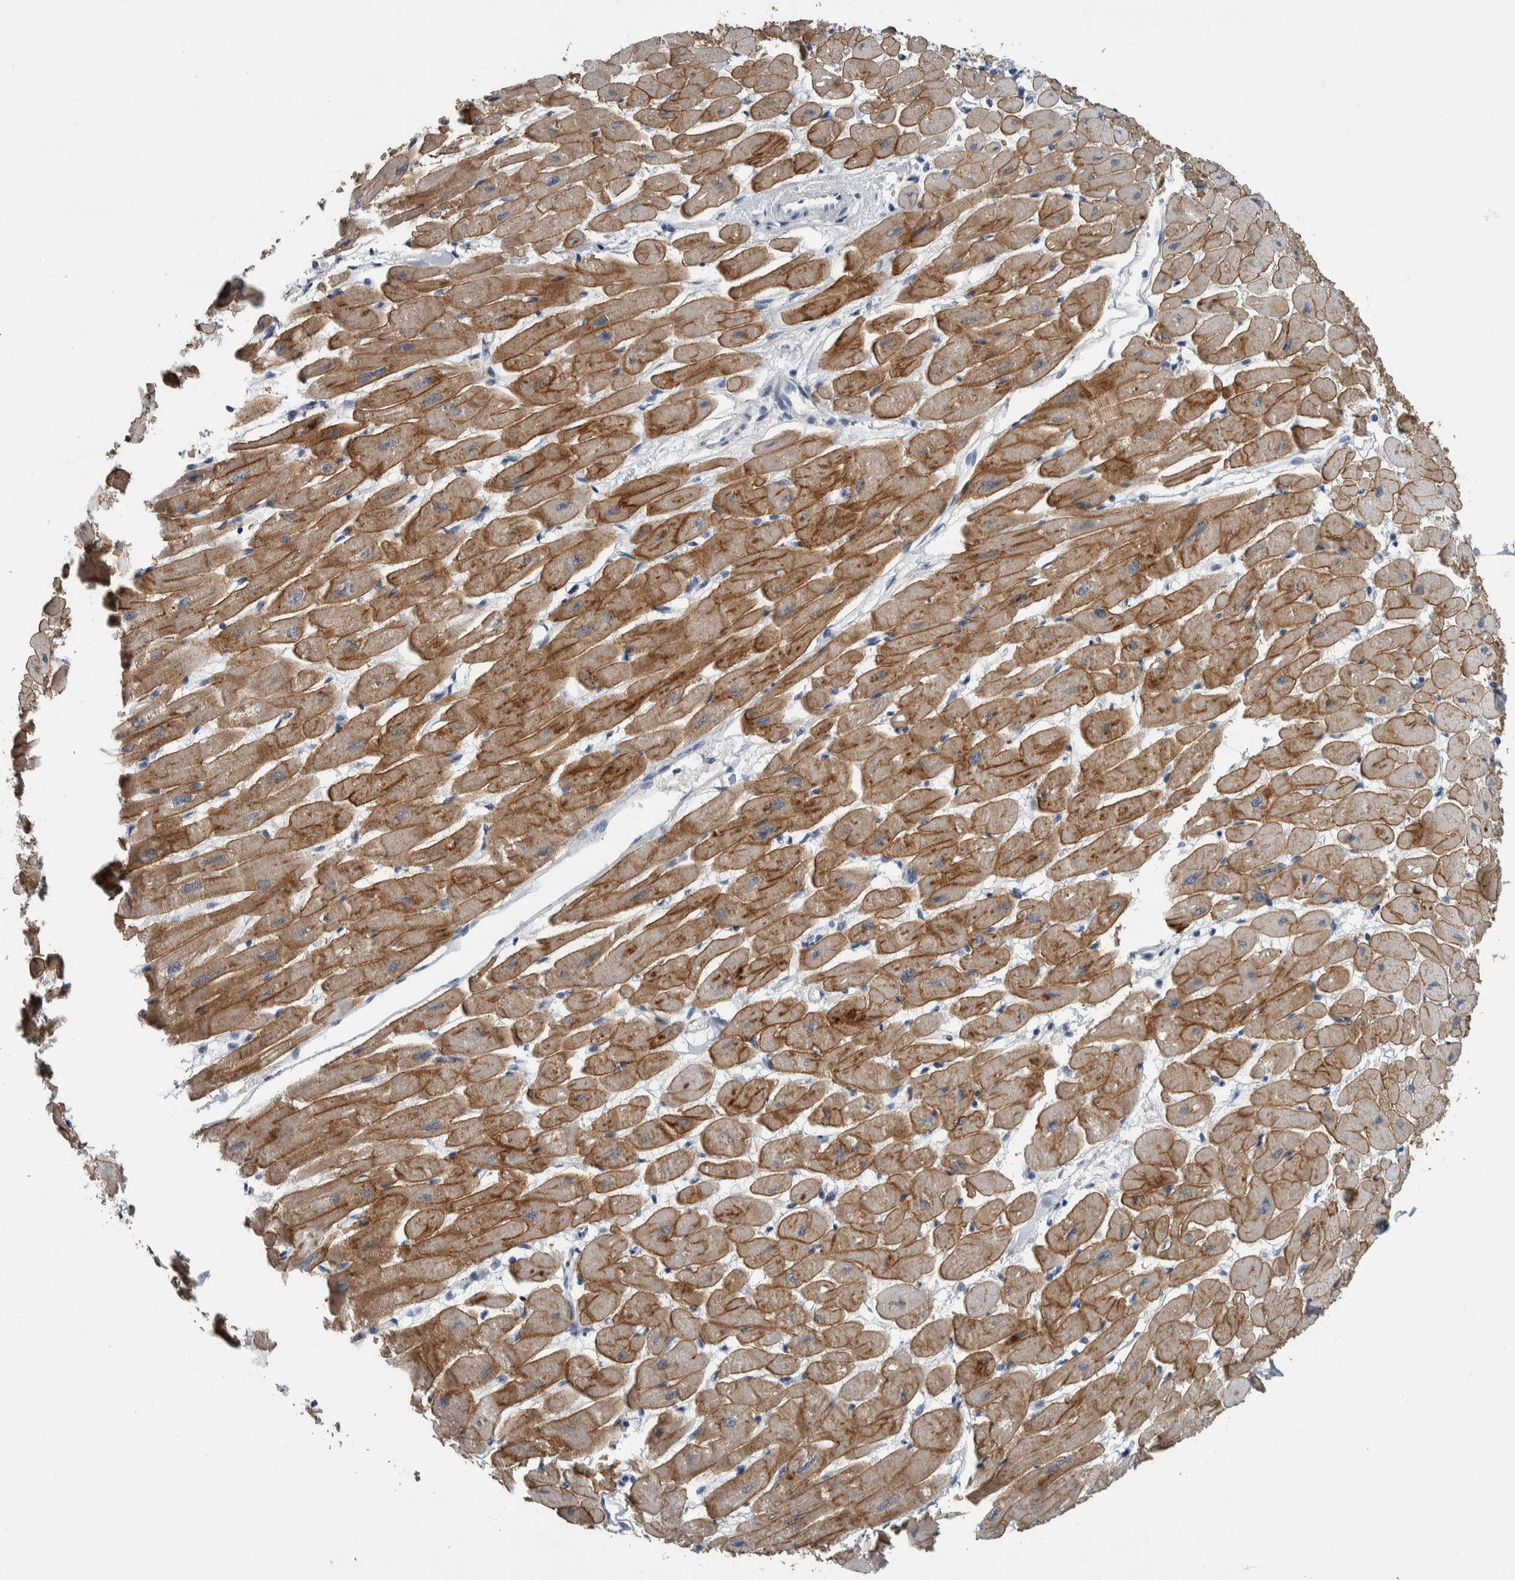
{"staining": {"intensity": "moderate", "quantity": ">75%", "location": "cytoplasmic/membranous"}, "tissue": "heart muscle", "cell_type": "Cardiomyocytes", "image_type": "normal", "snomed": [{"axis": "morphology", "description": "Normal tissue, NOS"}, {"axis": "topography", "description": "Heart"}], "caption": "The immunohistochemical stain highlights moderate cytoplasmic/membranous positivity in cardiomyocytes of unremarkable heart muscle. (Brightfield microscopy of DAB IHC at high magnification).", "gene": "CAVIN4", "patient": {"sex": "female", "age": 54}}